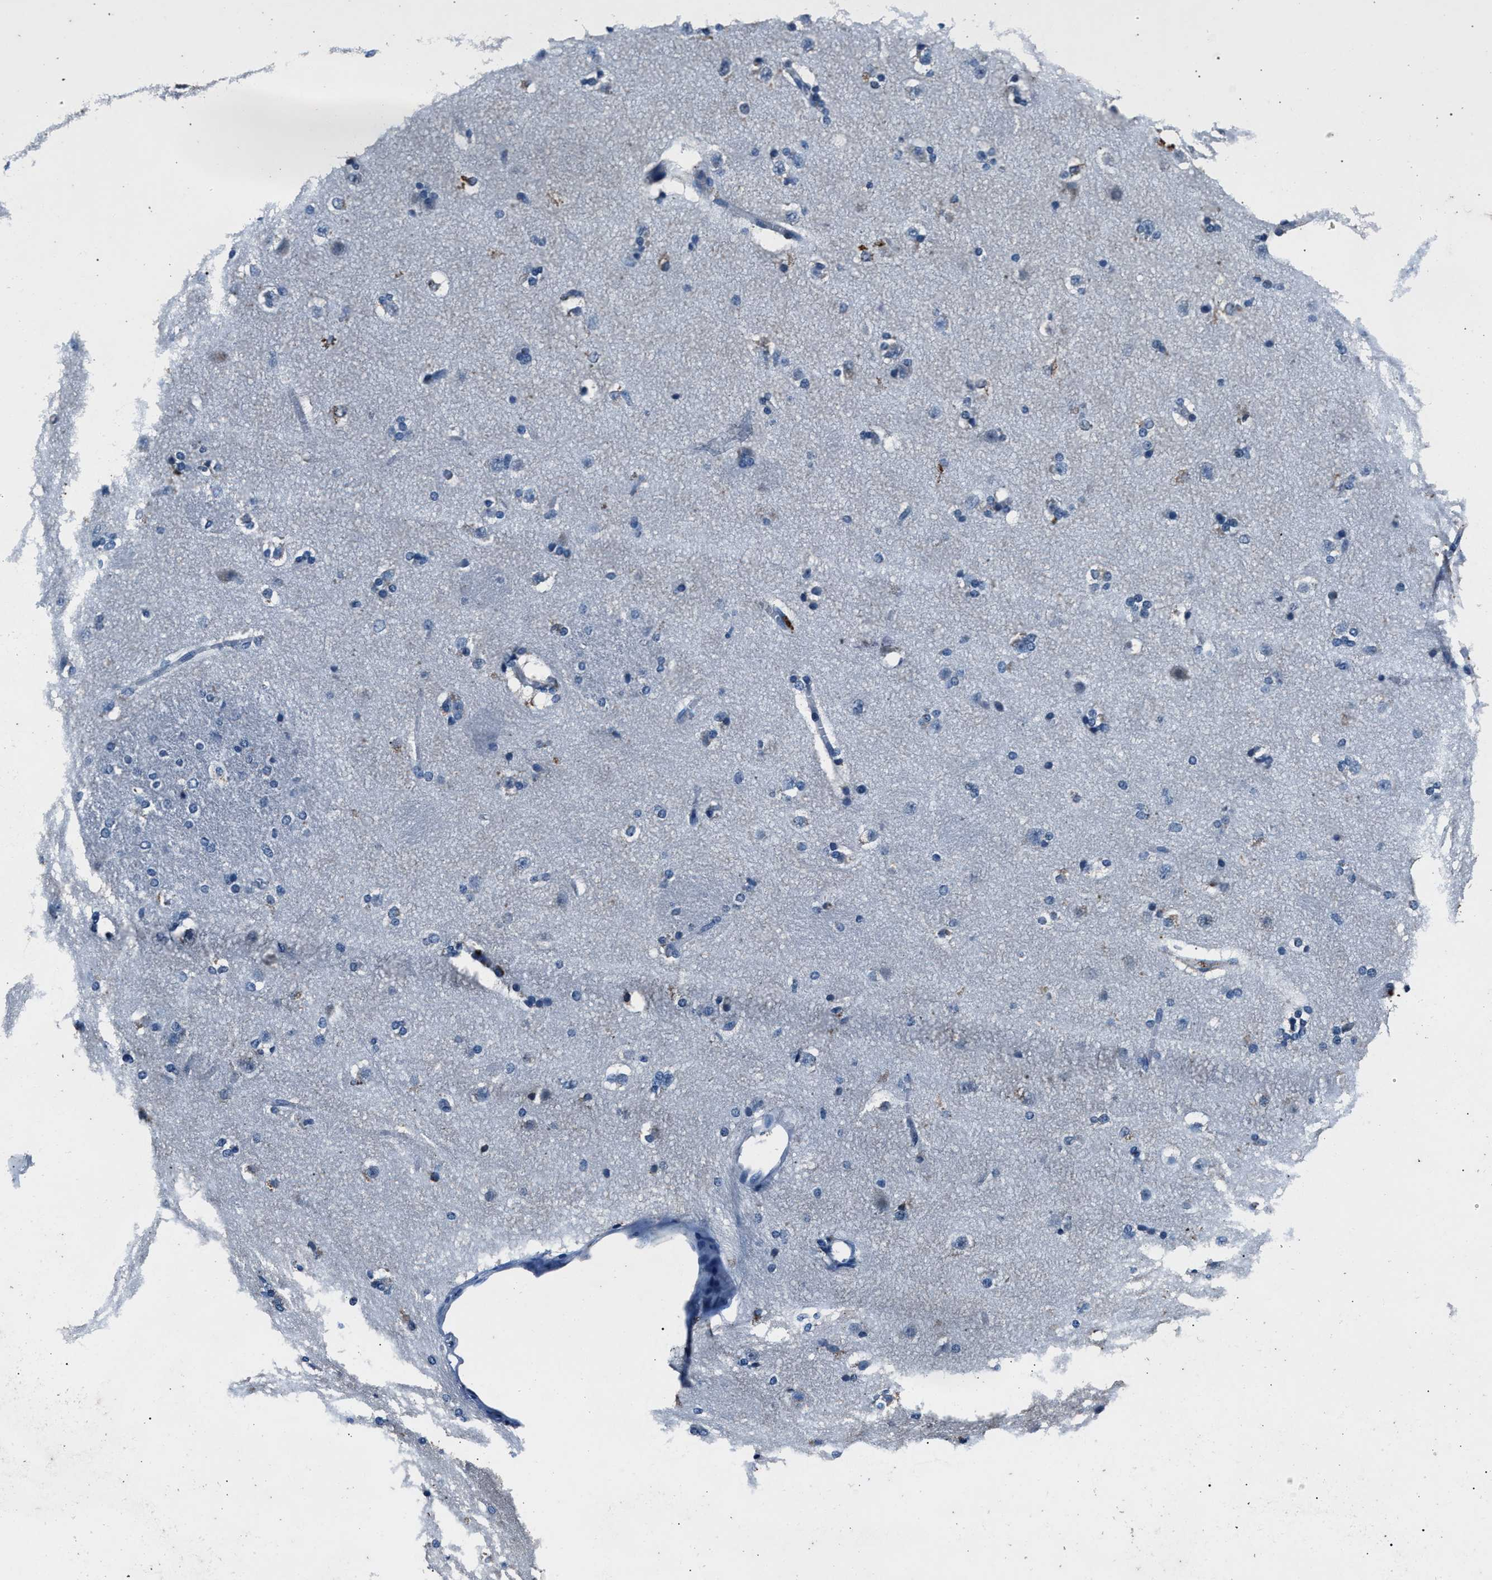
{"staining": {"intensity": "moderate", "quantity": "<25%", "location": "cytoplasmic/membranous,nuclear"}, "tissue": "caudate", "cell_type": "Glial cells", "image_type": "normal", "snomed": [{"axis": "morphology", "description": "Normal tissue, NOS"}, {"axis": "topography", "description": "Lateral ventricle wall"}], "caption": "Human caudate stained with a brown dye shows moderate cytoplasmic/membranous,nuclear positive expression in about <25% of glial cells.", "gene": "DENND6B", "patient": {"sex": "female", "age": 19}}